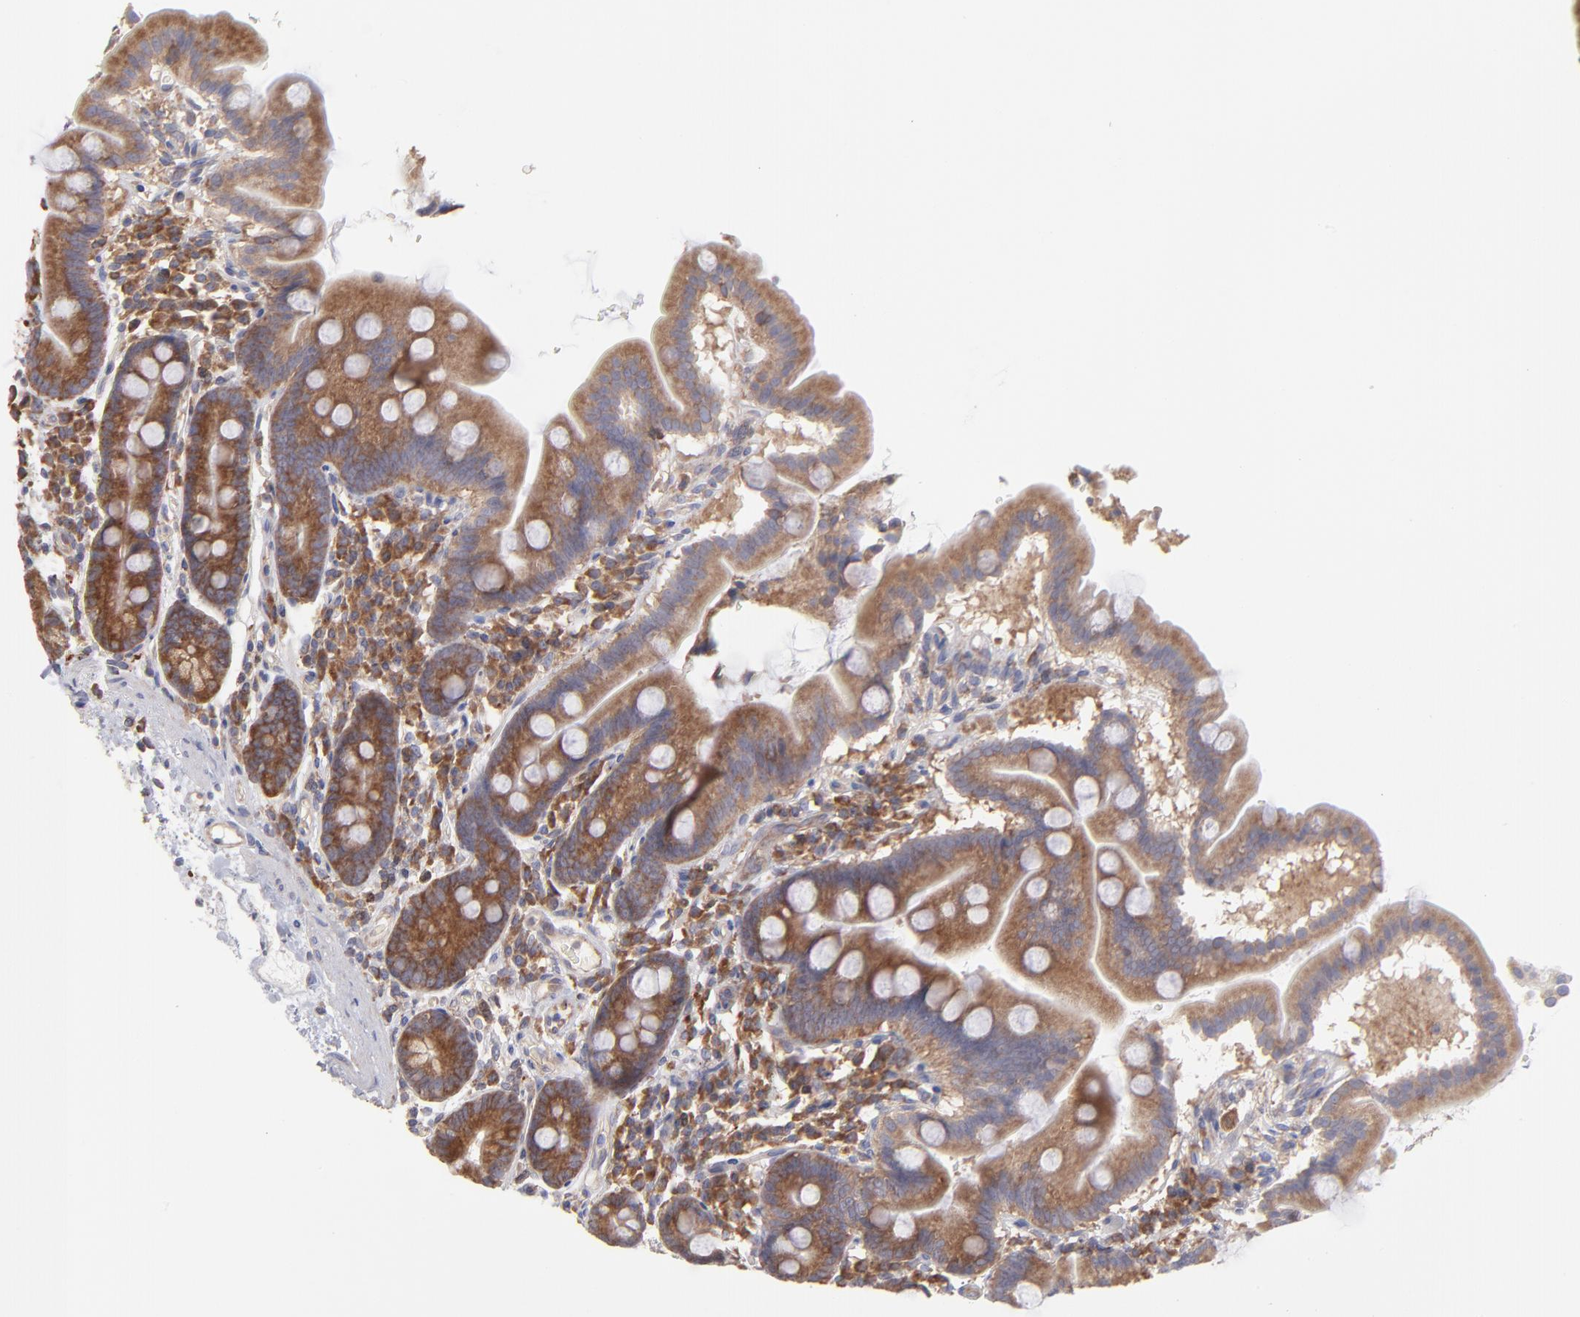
{"staining": {"intensity": "moderate", "quantity": ">75%", "location": "cytoplasmic/membranous"}, "tissue": "duodenum", "cell_type": "Glandular cells", "image_type": "normal", "snomed": [{"axis": "morphology", "description": "Normal tissue, NOS"}, {"axis": "topography", "description": "Duodenum"}], "caption": "The histopathology image displays a brown stain indicating the presence of a protein in the cytoplasmic/membranous of glandular cells in duodenum. (IHC, brightfield microscopy, high magnification).", "gene": "RPLP0", "patient": {"sex": "male", "age": 50}}